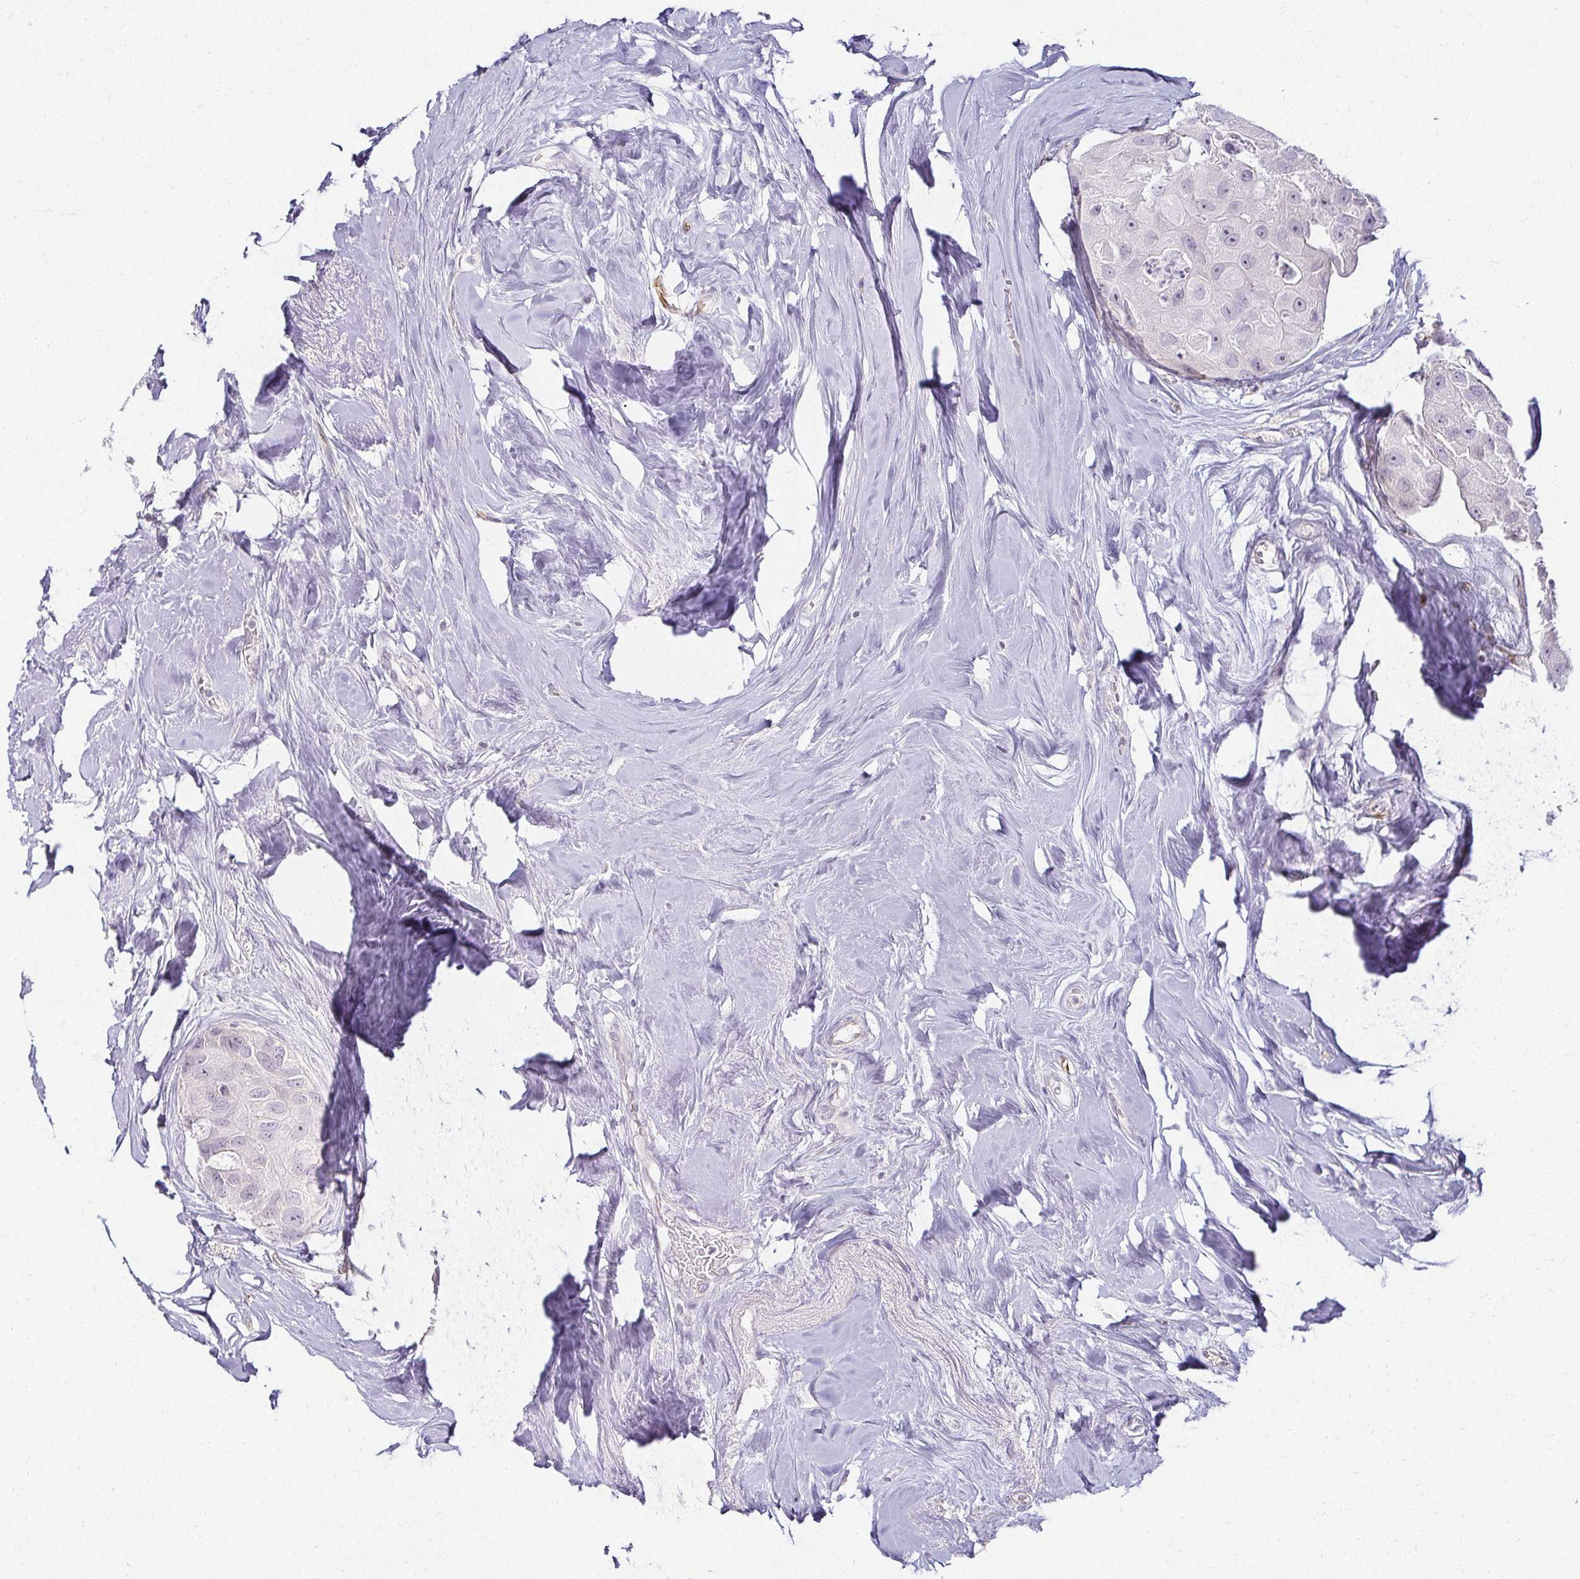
{"staining": {"intensity": "negative", "quantity": "none", "location": "none"}, "tissue": "breast cancer", "cell_type": "Tumor cells", "image_type": "cancer", "snomed": [{"axis": "morphology", "description": "Duct carcinoma"}, {"axis": "topography", "description": "Breast"}], "caption": "Immunohistochemistry (IHC) photomicrograph of breast infiltrating ductal carcinoma stained for a protein (brown), which exhibits no positivity in tumor cells.", "gene": "ACAN", "patient": {"sex": "female", "age": 43}}